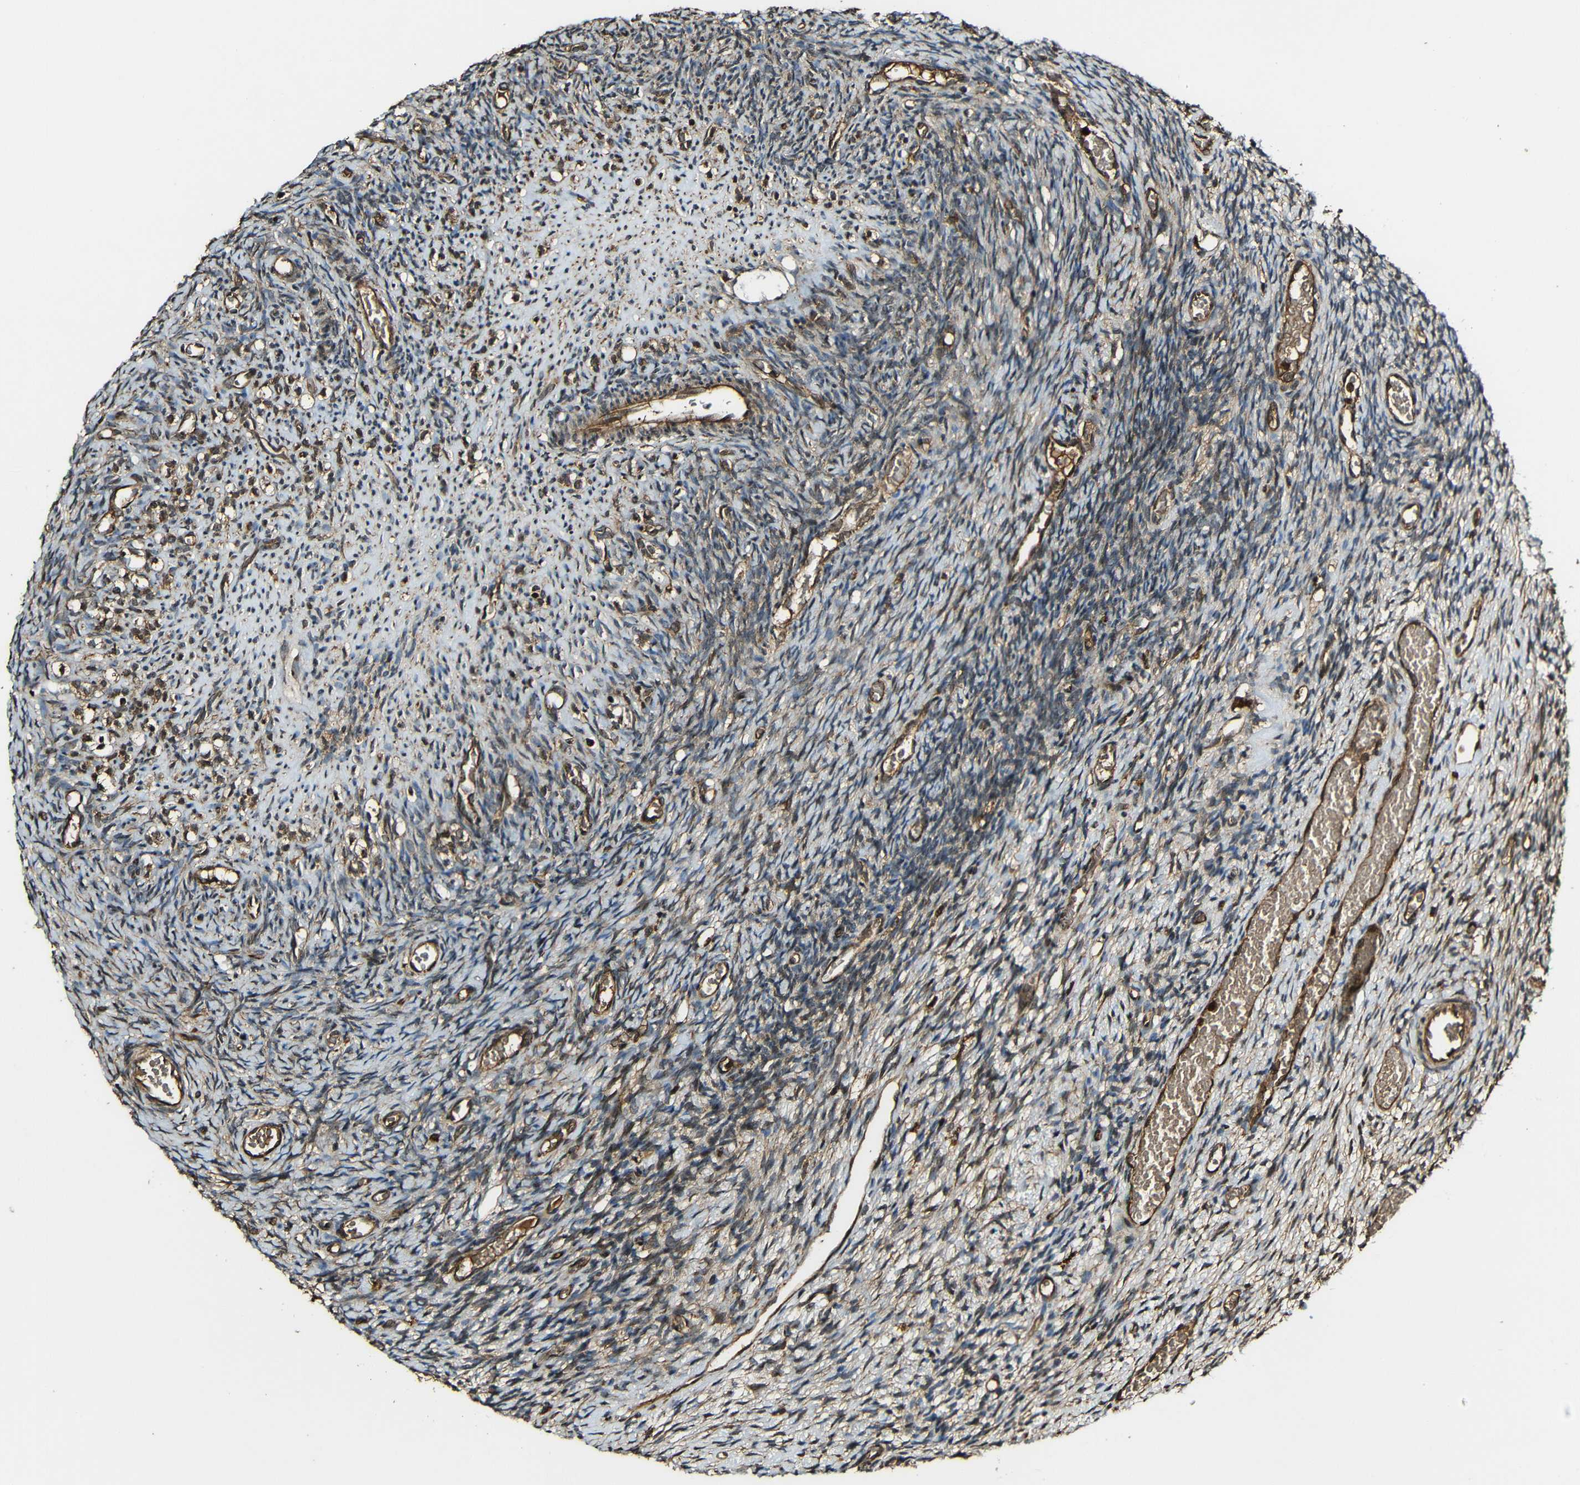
{"staining": {"intensity": "strong", "quantity": ">75%", "location": "cytoplasmic/membranous"}, "tissue": "ovary", "cell_type": "Follicle cells", "image_type": "normal", "snomed": [{"axis": "morphology", "description": "Normal tissue, NOS"}, {"axis": "topography", "description": "Ovary"}], "caption": "Immunohistochemistry (DAB) staining of unremarkable human ovary exhibits strong cytoplasmic/membranous protein expression in about >75% of follicle cells.", "gene": "CASP8", "patient": {"sex": "female", "age": 35}}